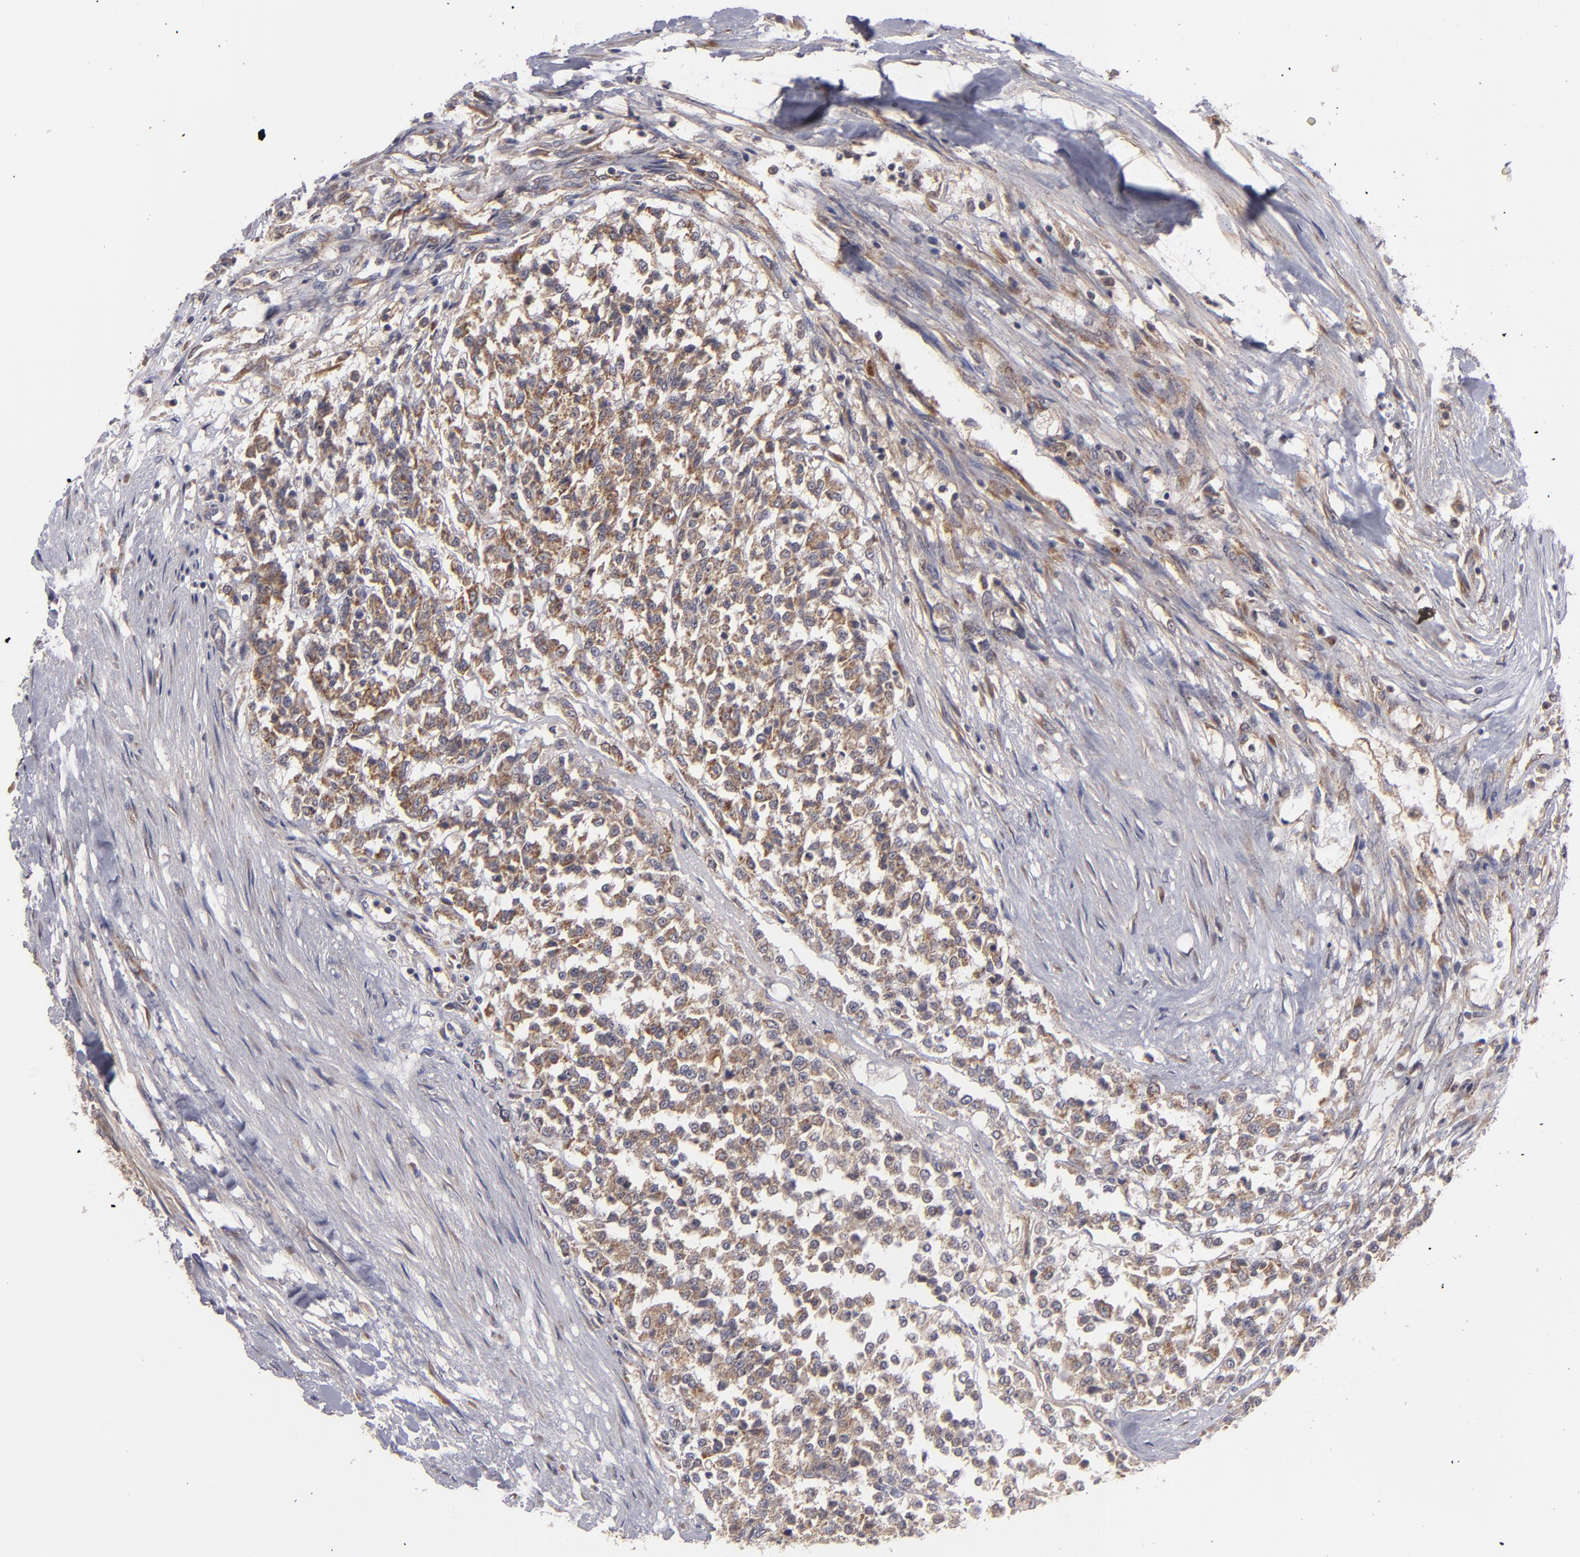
{"staining": {"intensity": "moderate", "quantity": ">75%", "location": "cytoplasmic/membranous"}, "tissue": "testis cancer", "cell_type": "Tumor cells", "image_type": "cancer", "snomed": [{"axis": "morphology", "description": "Seminoma, NOS"}, {"axis": "topography", "description": "Testis"}], "caption": "Immunohistochemistry (IHC) image of neoplastic tissue: human testis cancer (seminoma) stained using IHC demonstrates medium levels of moderate protein expression localized specifically in the cytoplasmic/membranous of tumor cells, appearing as a cytoplasmic/membranous brown color.", "gene": "BMP6", "patient": {"sex": "male", "age": 59}}